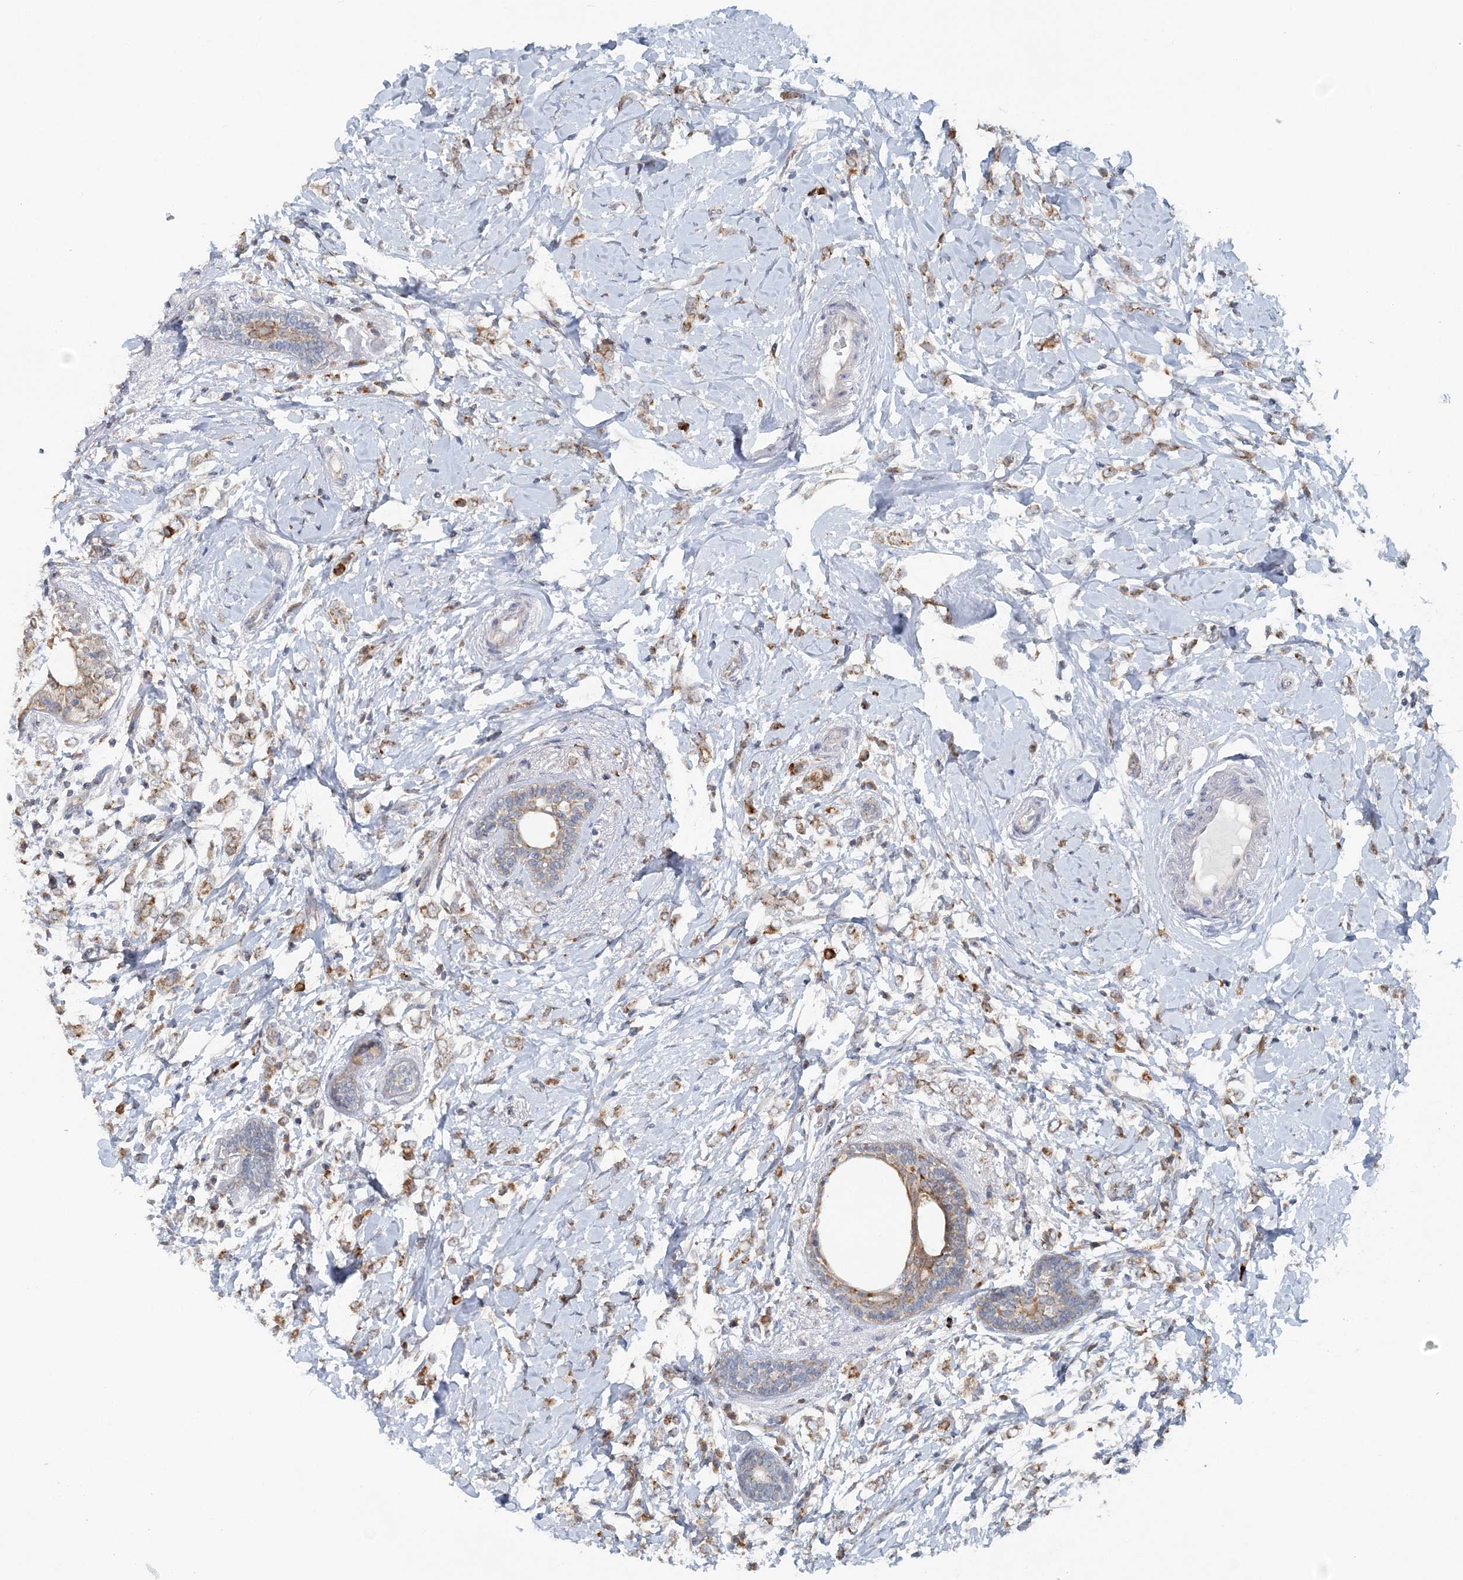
{"staining": {"intensity": "moderate", "quantity": ">75%", "location": "cytoplasmic/membranous"}, "tissue": "breast cancer", "cell_type": "Tumor cells", "image_type": "cancer", "snomed": [{"axis": "morphology", "description": "Normal tissue, NOS"}, {"axis": "morphology", "description": "Lobular carcinoma"}, {"axis": "topography", "description": "Breast"}], "caption": "Breast cancer (lobular carcinoma) stained with a brown dye reveals moderate cytoplasmic/membranous positive expression in about >75% of tumor cells.", "gene": "RNF150", "patient": {"sex": "female", "age": 47}}